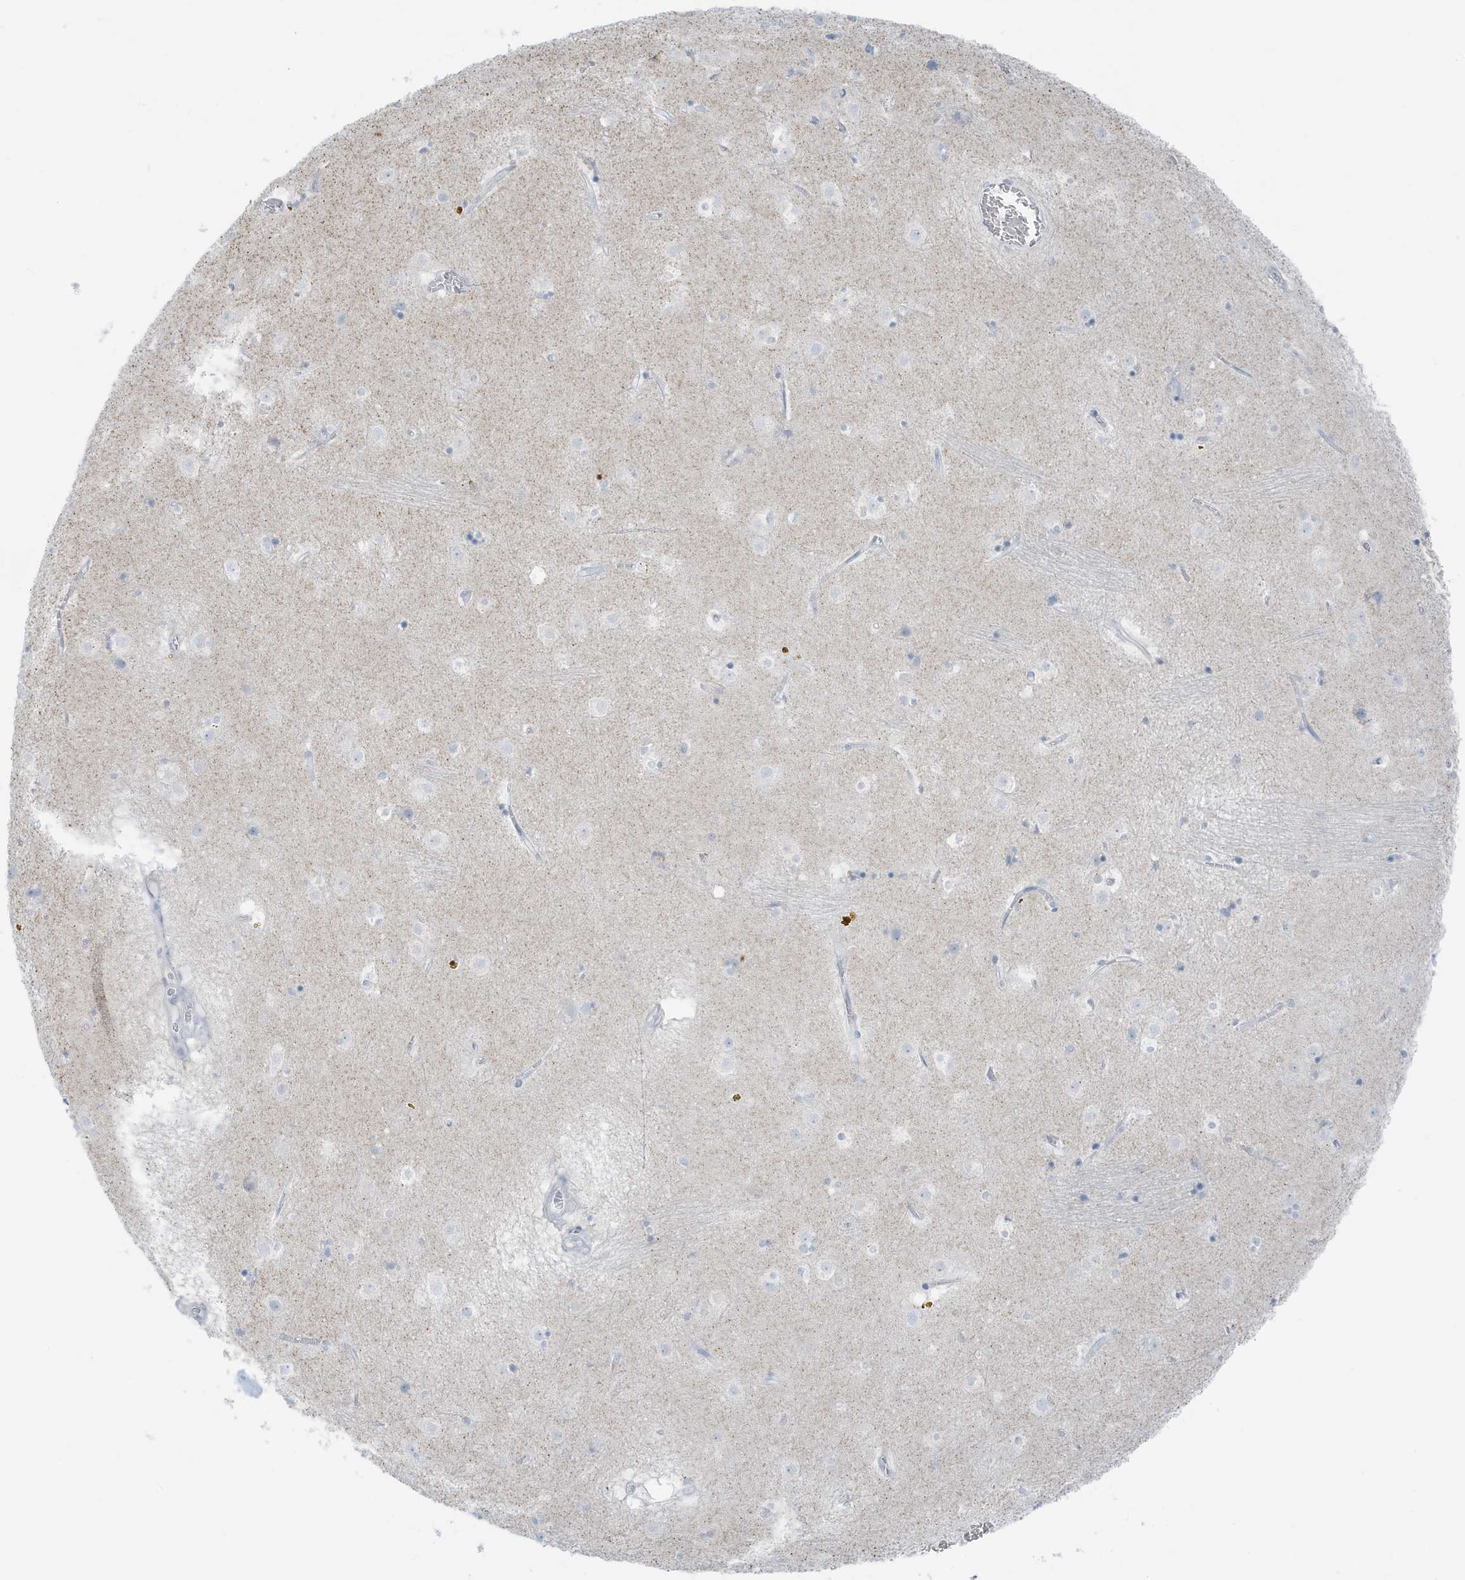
{"staining": {"intensity": "negative", "quantity": "none", "location": "none"}, "tissue": "caudate", "cell_type": "Glial cells", "image_type": "normal", "snomed": [{"axis": "morphology", "description": "Normal tissue, NOS"}, {"axis": "topography", "description": "Lateral ventricle wall"}], "caption": "IHC histopathology image of benign caudate: human caudate stained with DAB (3,3'-diaminobenzidine) reveals no significant protein expression in glial cells.", "gene": "ZFP64", "patient": {"sex": "male", "age": 70}}